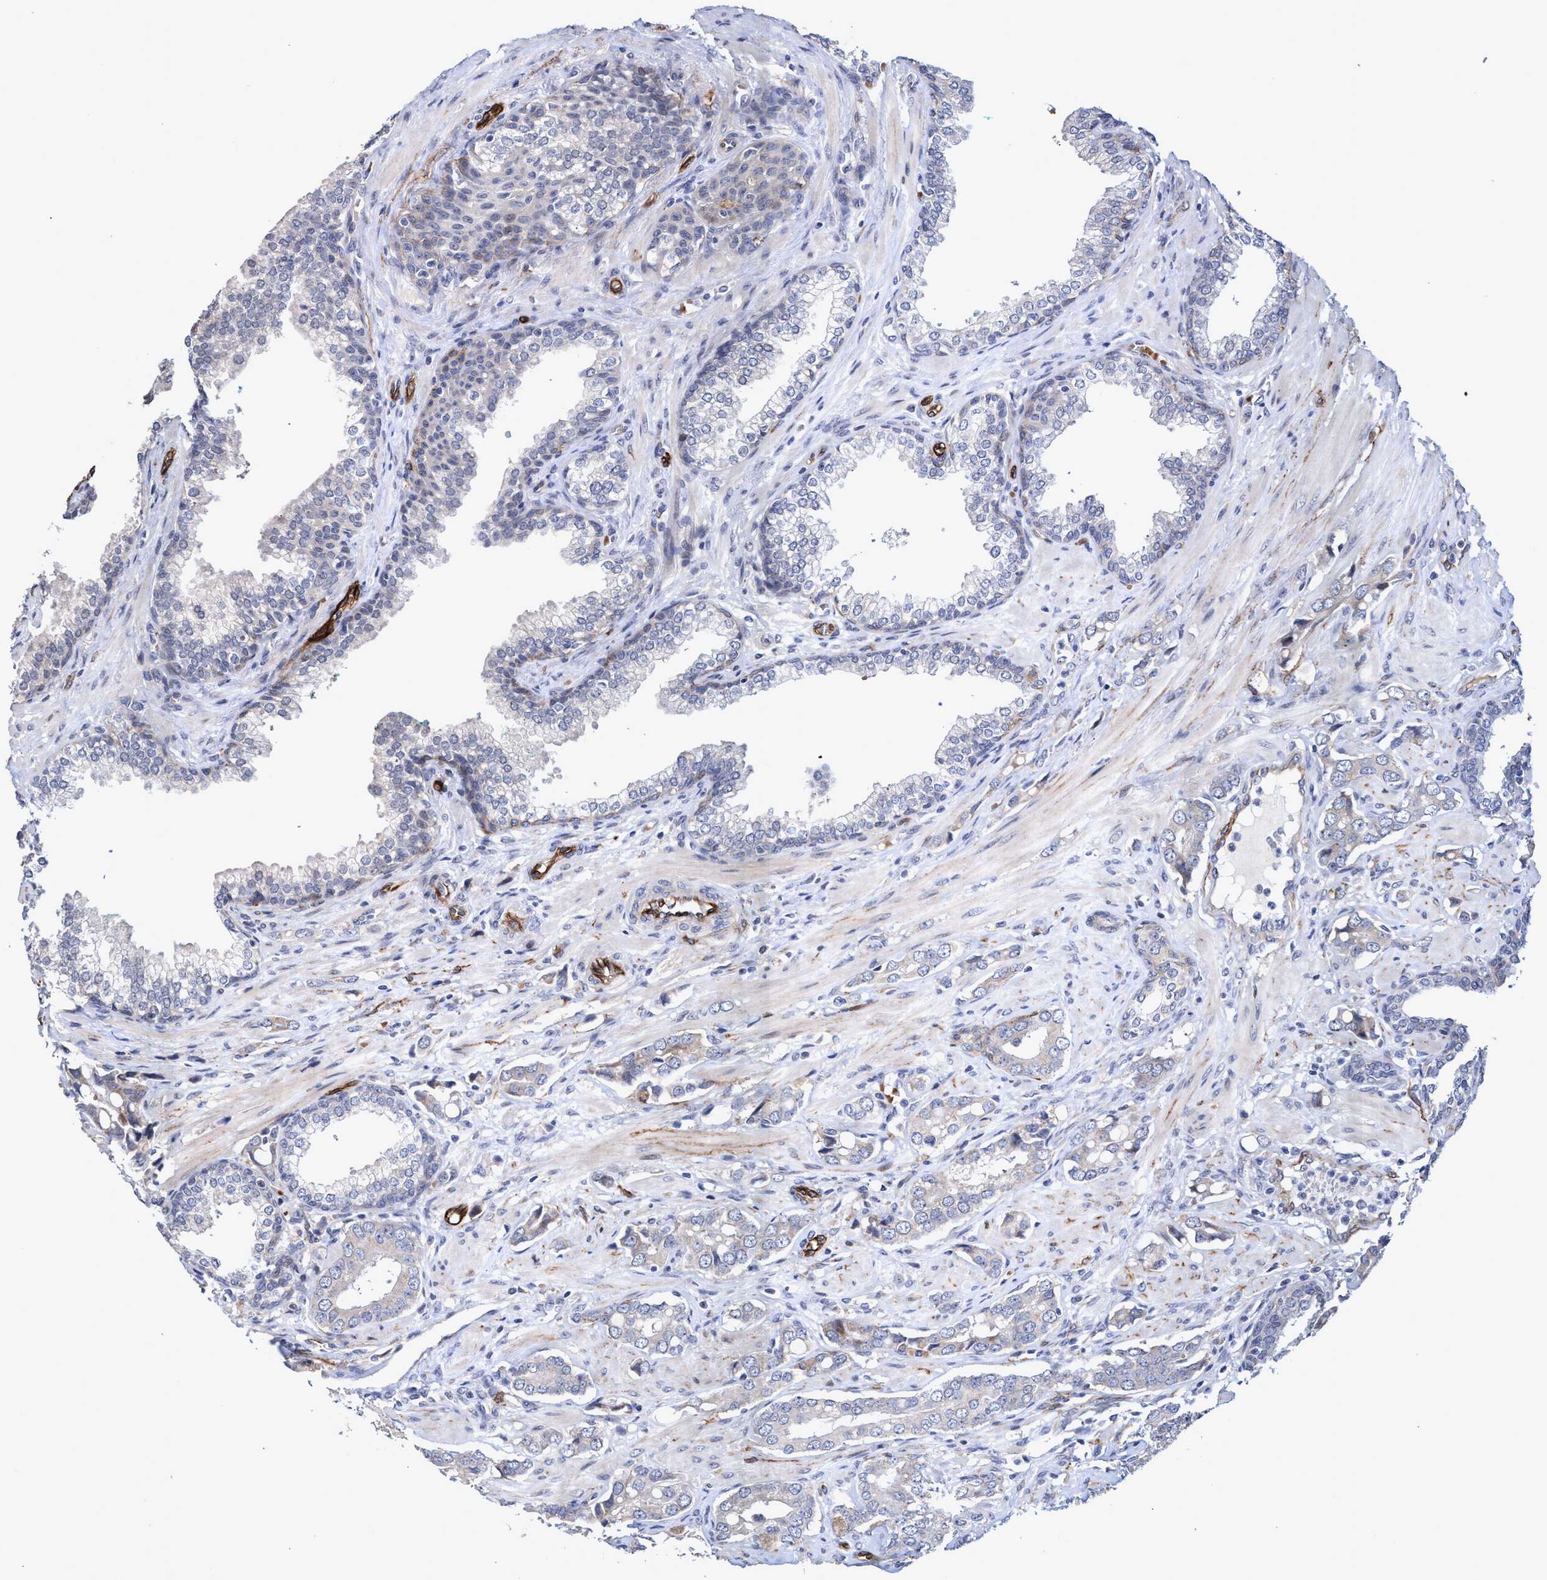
{"staining": {"intensity": "negative", "quantity": "none", "location": "none"}, "tissue": "prostate cancer", "cell_type": "Tumor cells", "image_type": "cancer", "snomed": [{"axis": "morphology", "description": "Adenocarcinoma, High grade"}, {"axis": "topography", "description": "Prostate"}], "caption": "Prostate cancer was stained to show a protein in brown. There is no significant staining in tumor cells.", "gene": "ZNF750", "patient": {"sex": "male", "age": 52}}